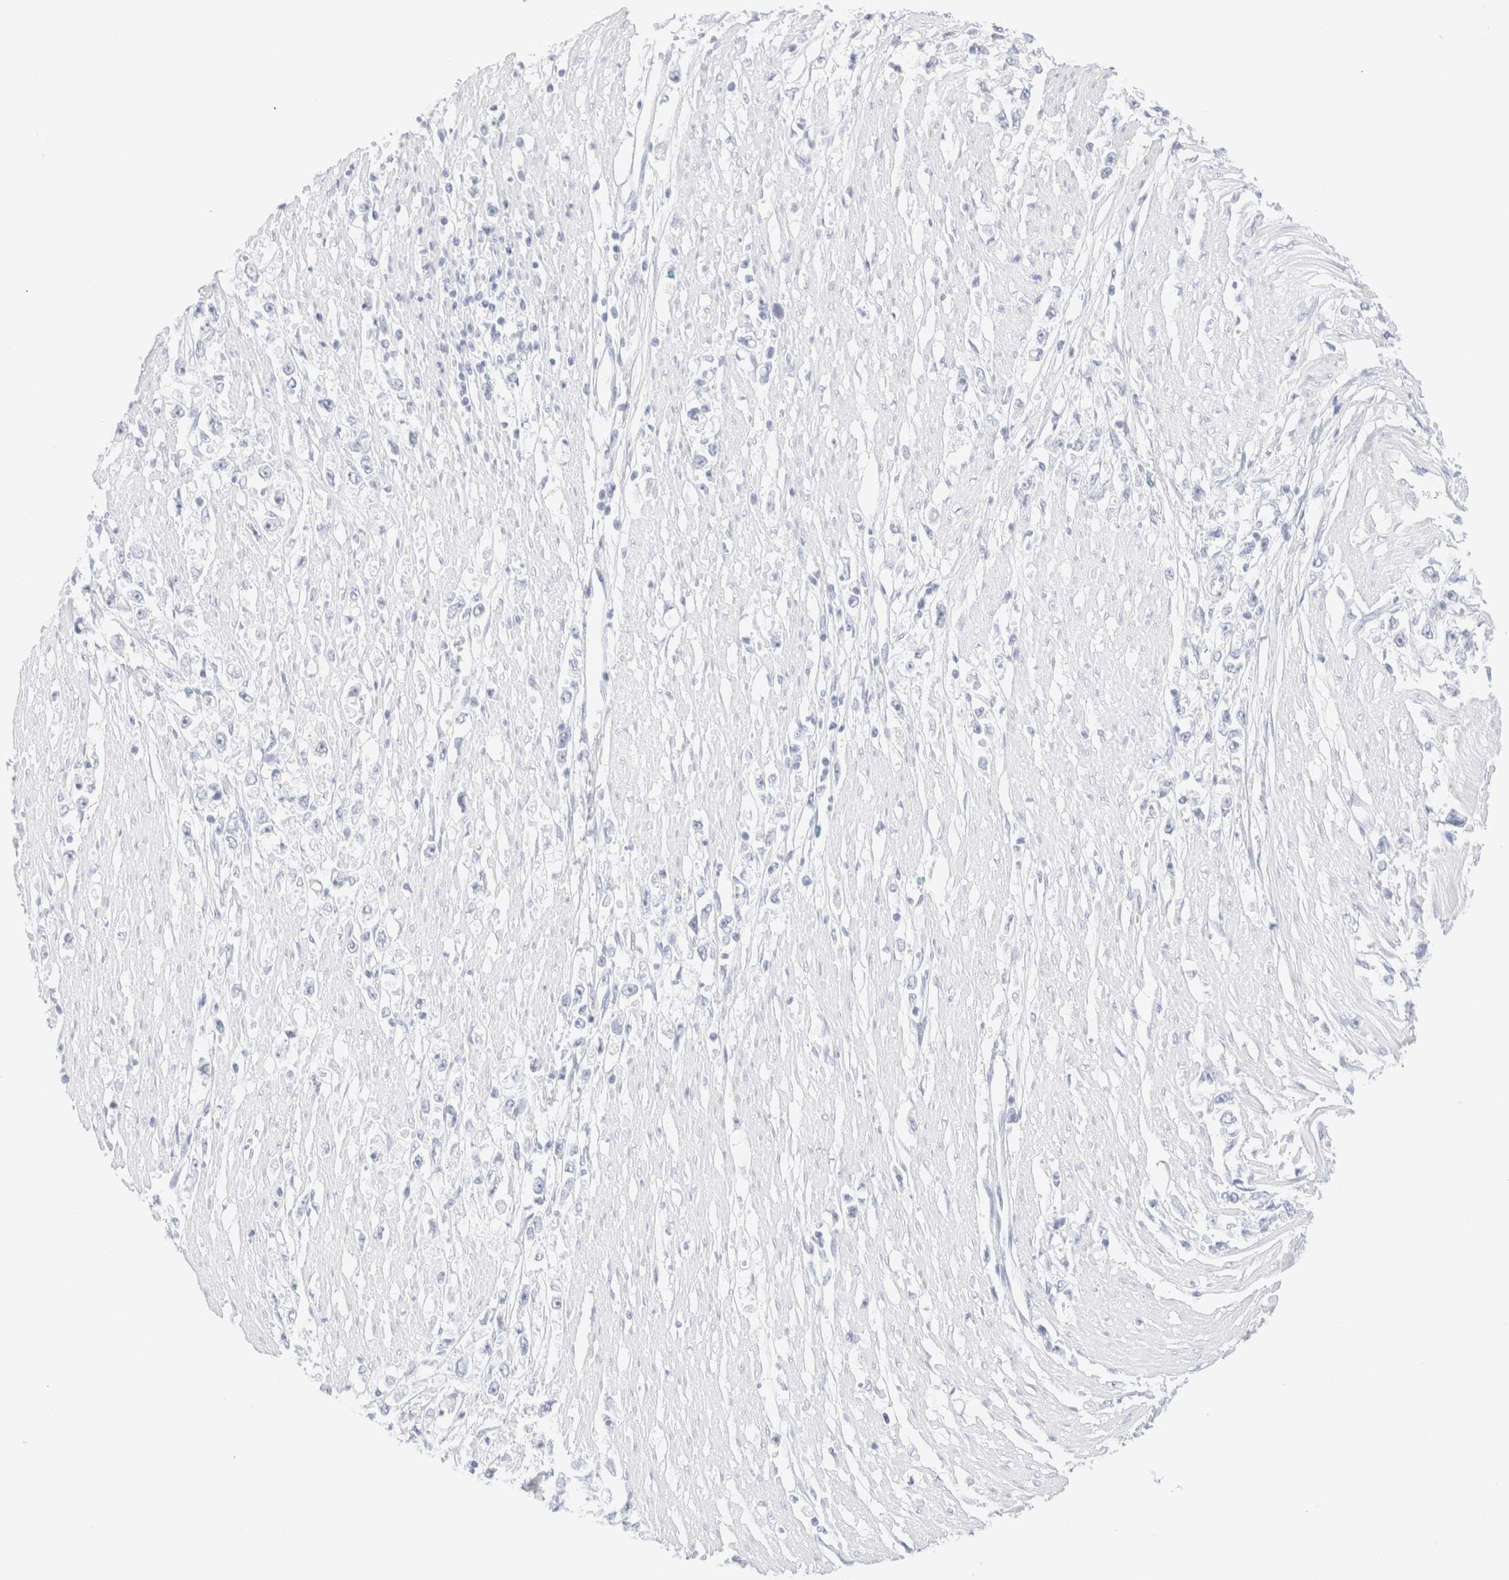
{"staining": {"intensity": "negative", "quantity": "none", "location": "none"}, "tissue": "stomach cancer", "cell_type": "Tumor cells", "image_type": "cancer", "snomed": [{"axis": "morphology", "description": "Adenocarcinoma, NOS"}, {"axis": "topography", "description": "Stomach"}], "caption": "Protein analysis of adenocarcinoma (stomach) displays no significant positivity in tumor cells.", "gene": "KRT15", "patient": {"sex": "female", "age": 59}}